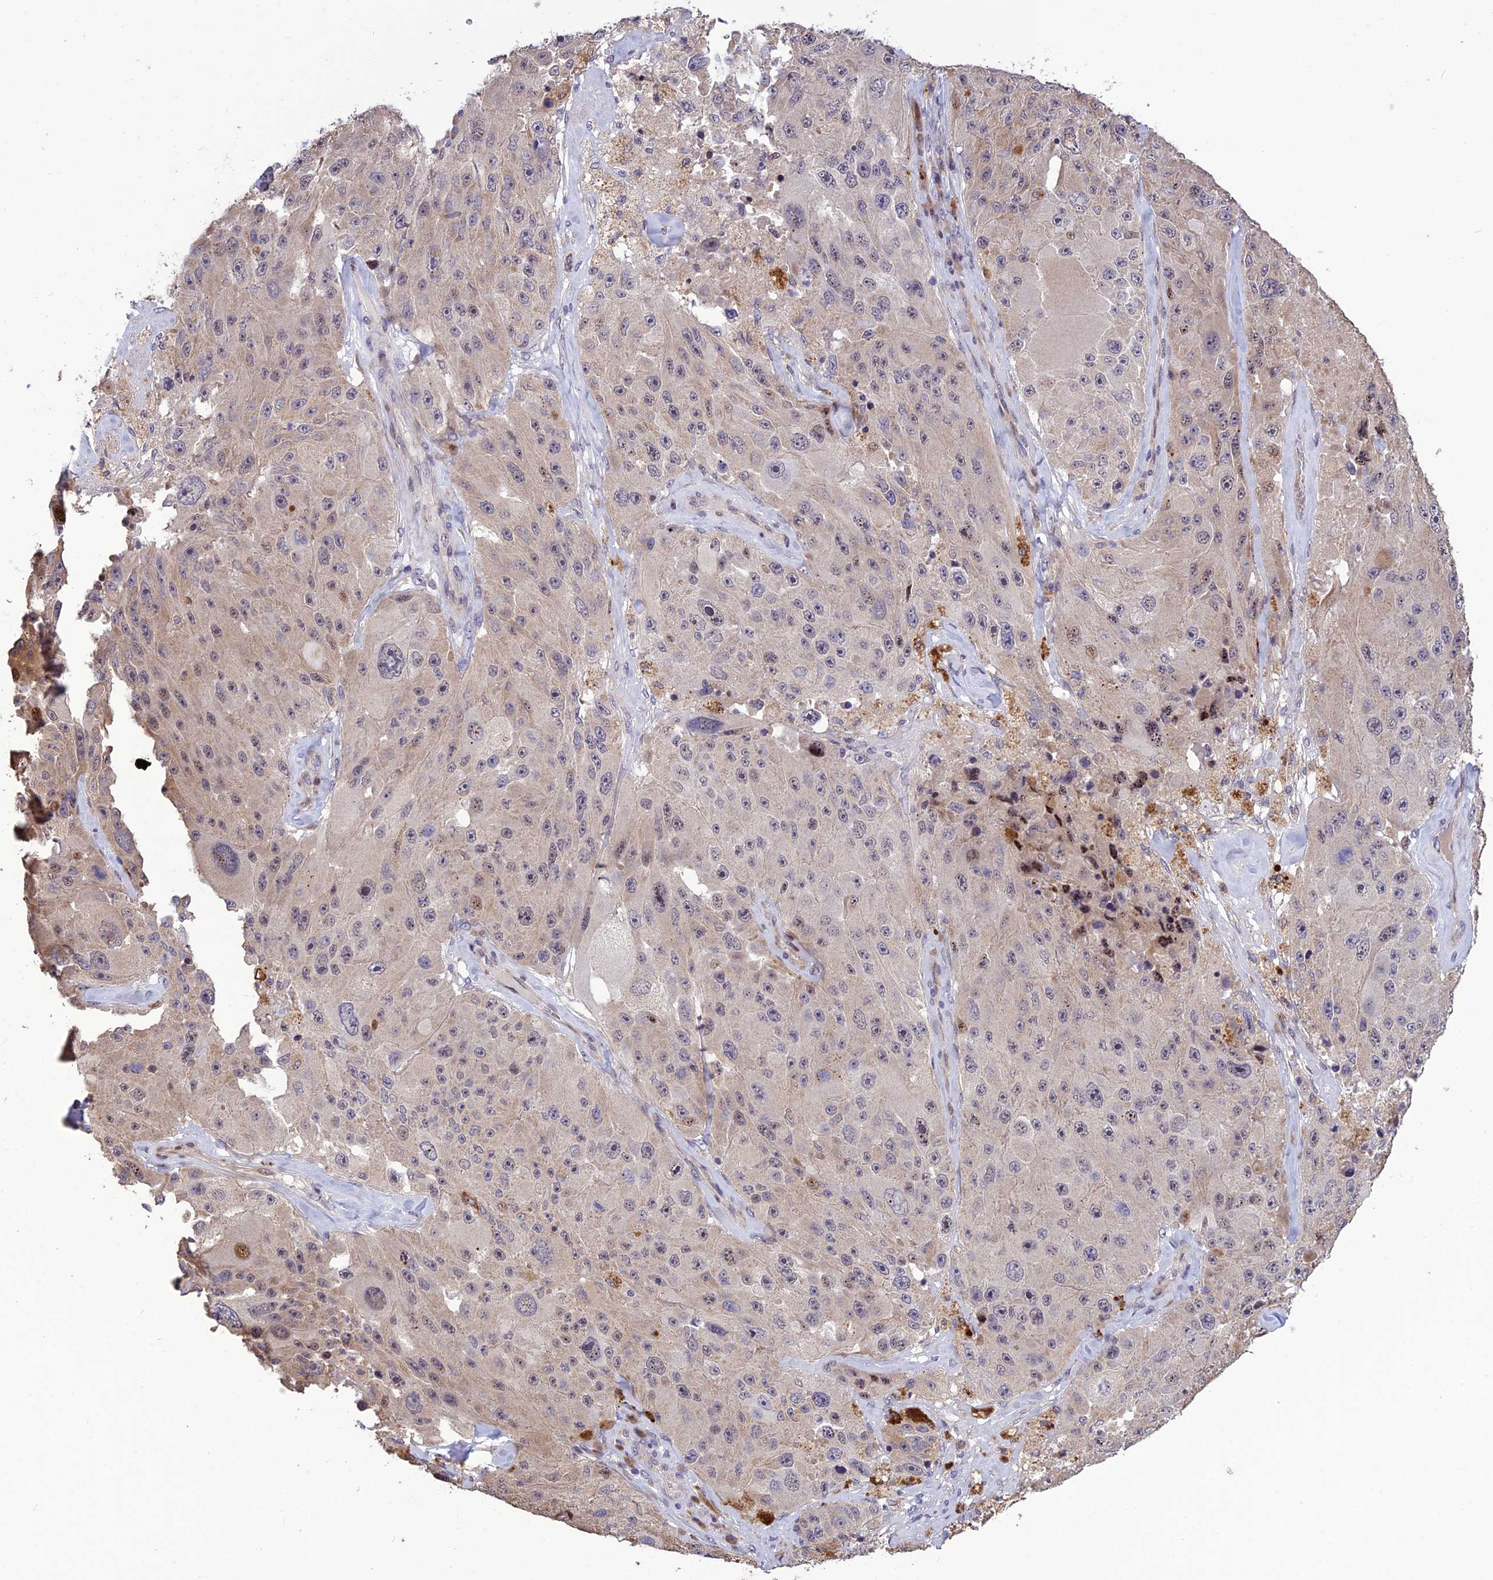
{"staining": {"intensity": "moderate", "quantity": "<25%", "location": "cytoplasmic/membranous"}, "tissue": "melanoma", "cell_type": "Tumor cells", "image_type": "cancer", "snomed": [{"axis": "morphology", "description": "Malignant melanoma, Metastatic site"}, {"axis": "topography", "description": "Lymph node"}], "caption": "Malignant melanoma (metastatic site) was stained to show a protein in brown. There is low levels of moderate cytoplasmic/membranous expression in about <25% of tumor cells.", "gene": "SPG21", "patient": {"sex": "male", "age": 62}}